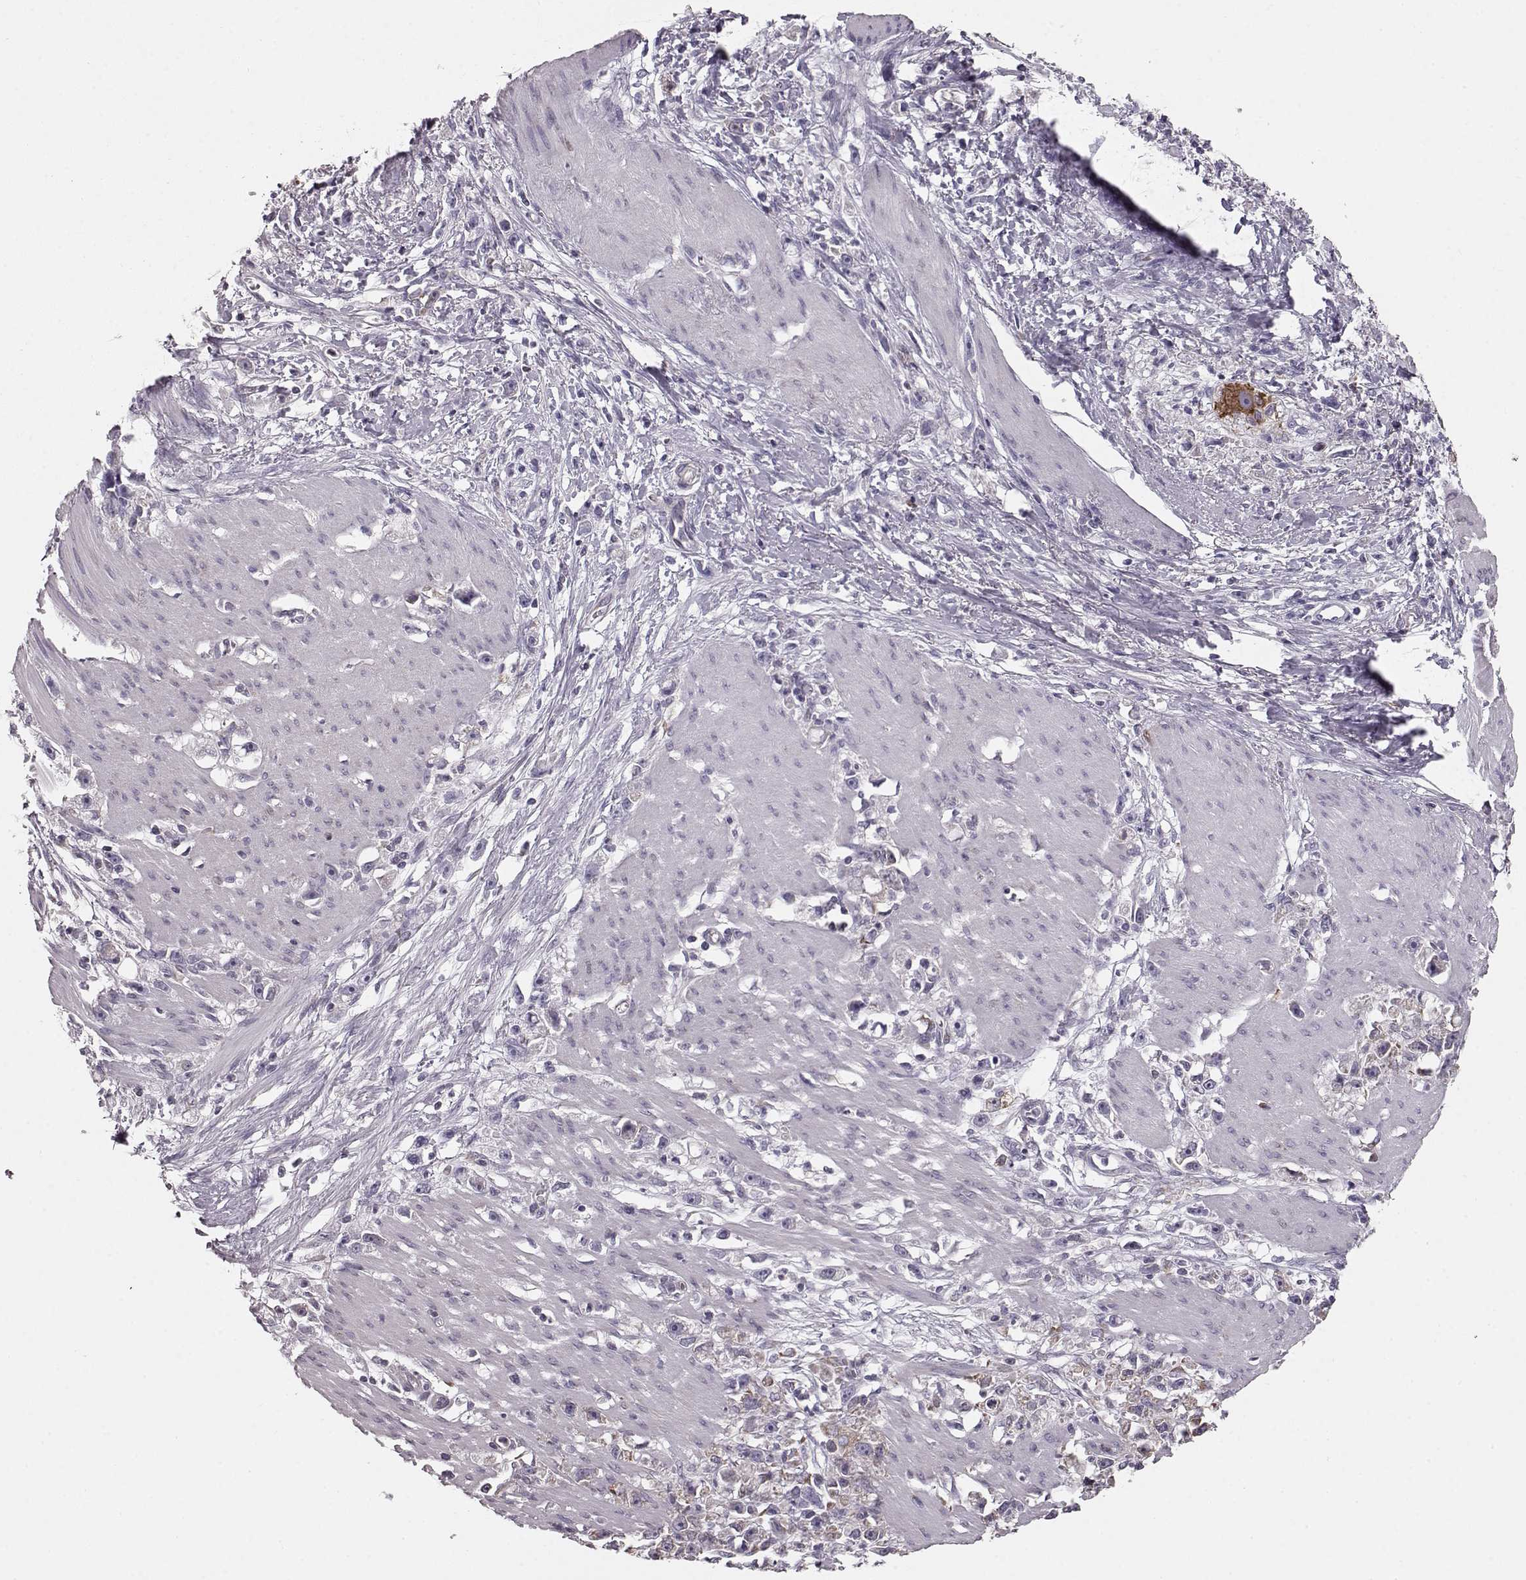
{"staining": {"intensity": "negative", "quantity": "none", "location": "none"}, "tissue": "stomach cancer", "cell_type": "Tumor cells", "image_type": "cancer", "snomed": [{"axis": "morphology", "description": "Adenocarcinoma, NOS"}, {"axis": "topography", "description": "Stomach"}], "caption": "The immunohistochemistry (IHC) photomicrograph has no significant staining in tumor cells of adenocarcinoma (stomach) tissue. Brightfield microscopy of IHC stained with DAB (3,3'-diaminobenzidine) (brown) and hematoxylin (blue), captured at high magnification.", "gene": "ELOVL5", "patient": {"sex": "female", "age": 59}}